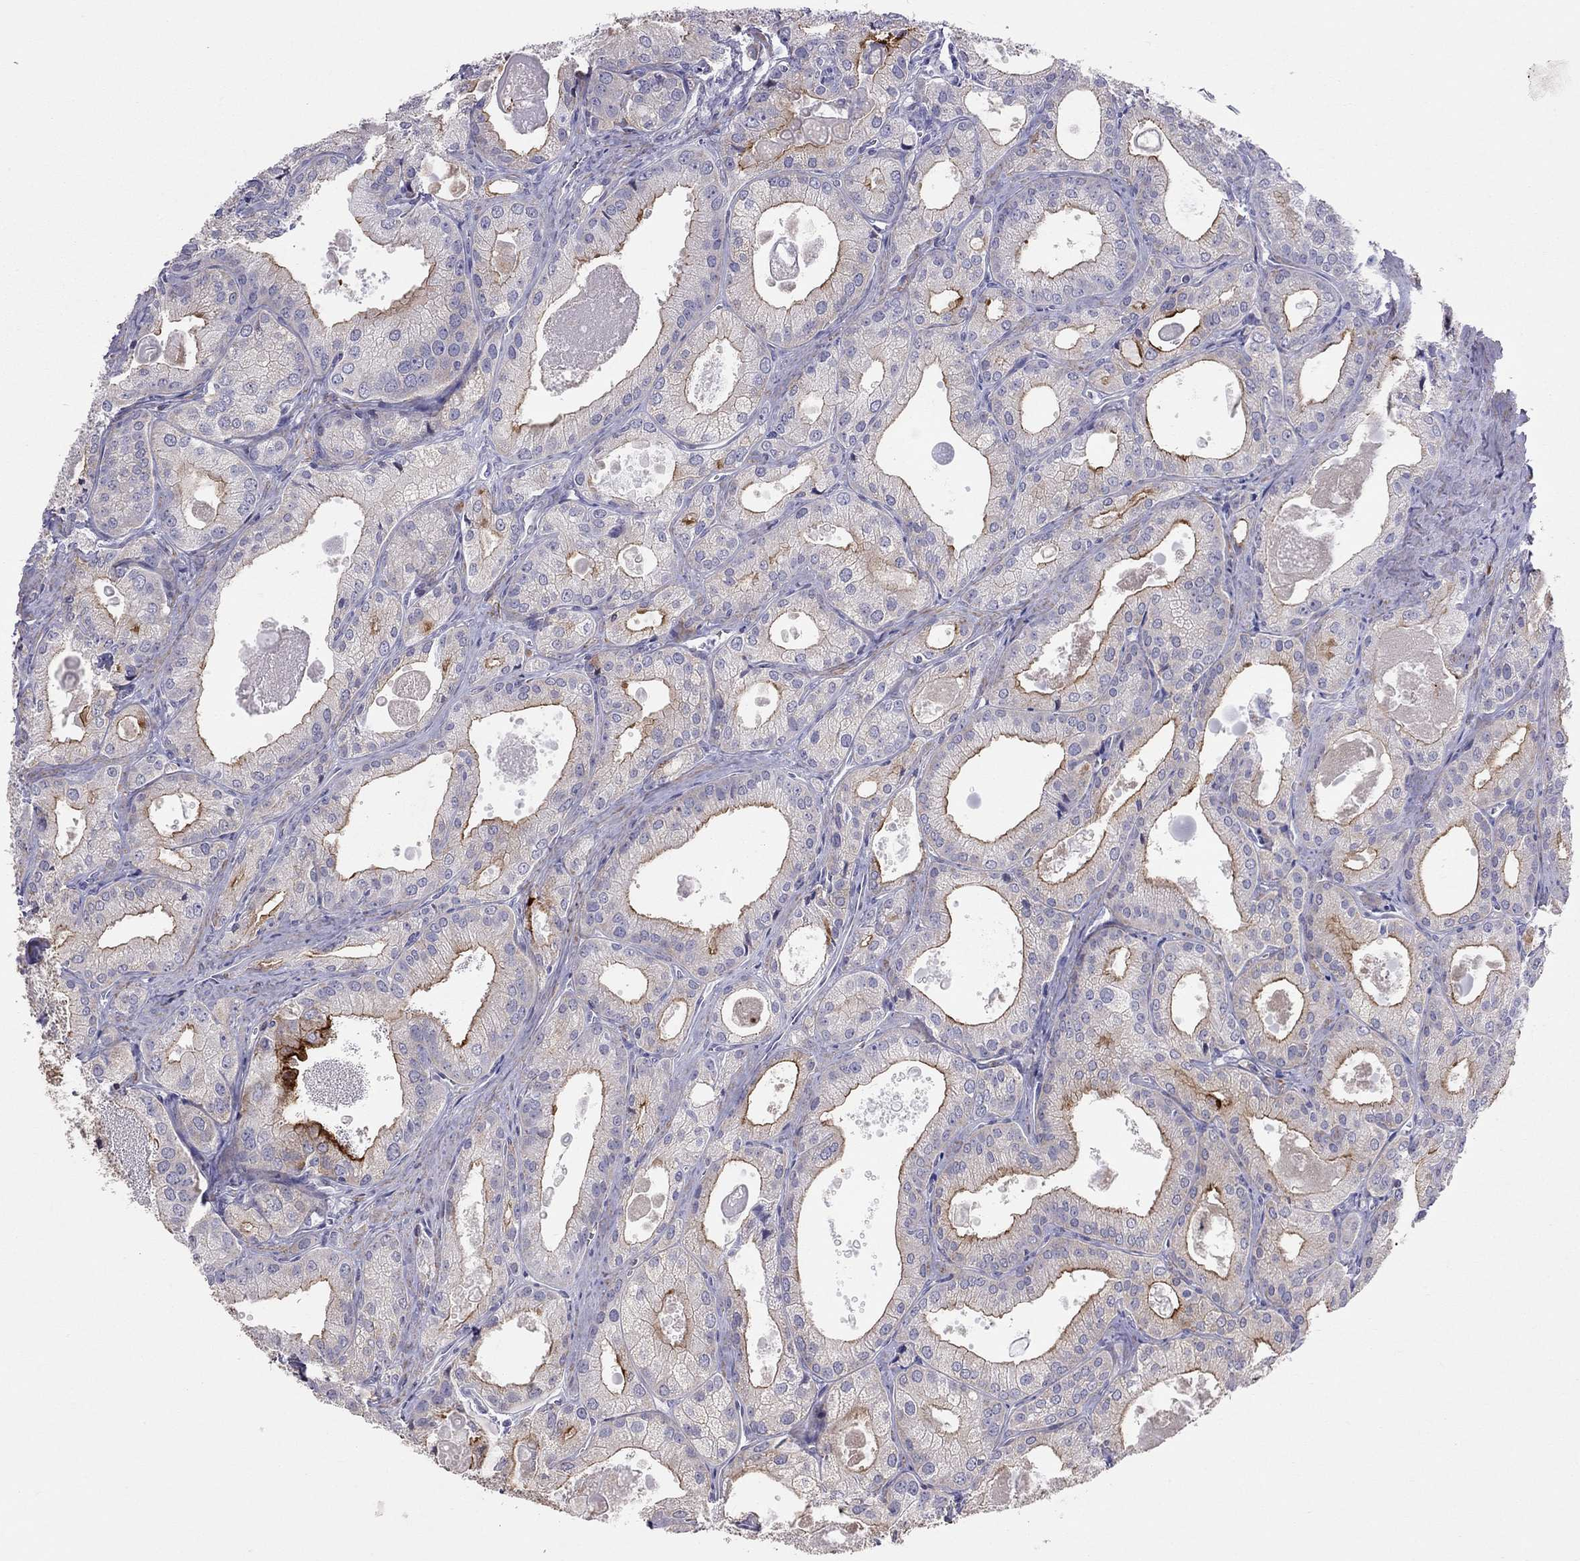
{"staining": {"intensity": "strong", "quantity": "25%-75%", "location": "cytoplasmic/membranous"}, "tissue": "prostate cancer", "cell_type": "Tumor cells", "image_type": "cancer", "snomed": [{"axis": "morphology", "description": "Adenocarcinoma, NOS"}, {"axis": "morphology", "description": "Adenocarcinoma, High grade"}, {"axis": "topography", "description": "Prostate"}], "caption": "About 25%-75% of tumor cells in human adenocarcinoma (high-grade) (prostate) exhibit strong cytoplasmic/membranous protein positivity as visualized by brown immunohistochemical staining.", "gene": "SYTL2", "patient": {"sex": "male", "age": 70}}